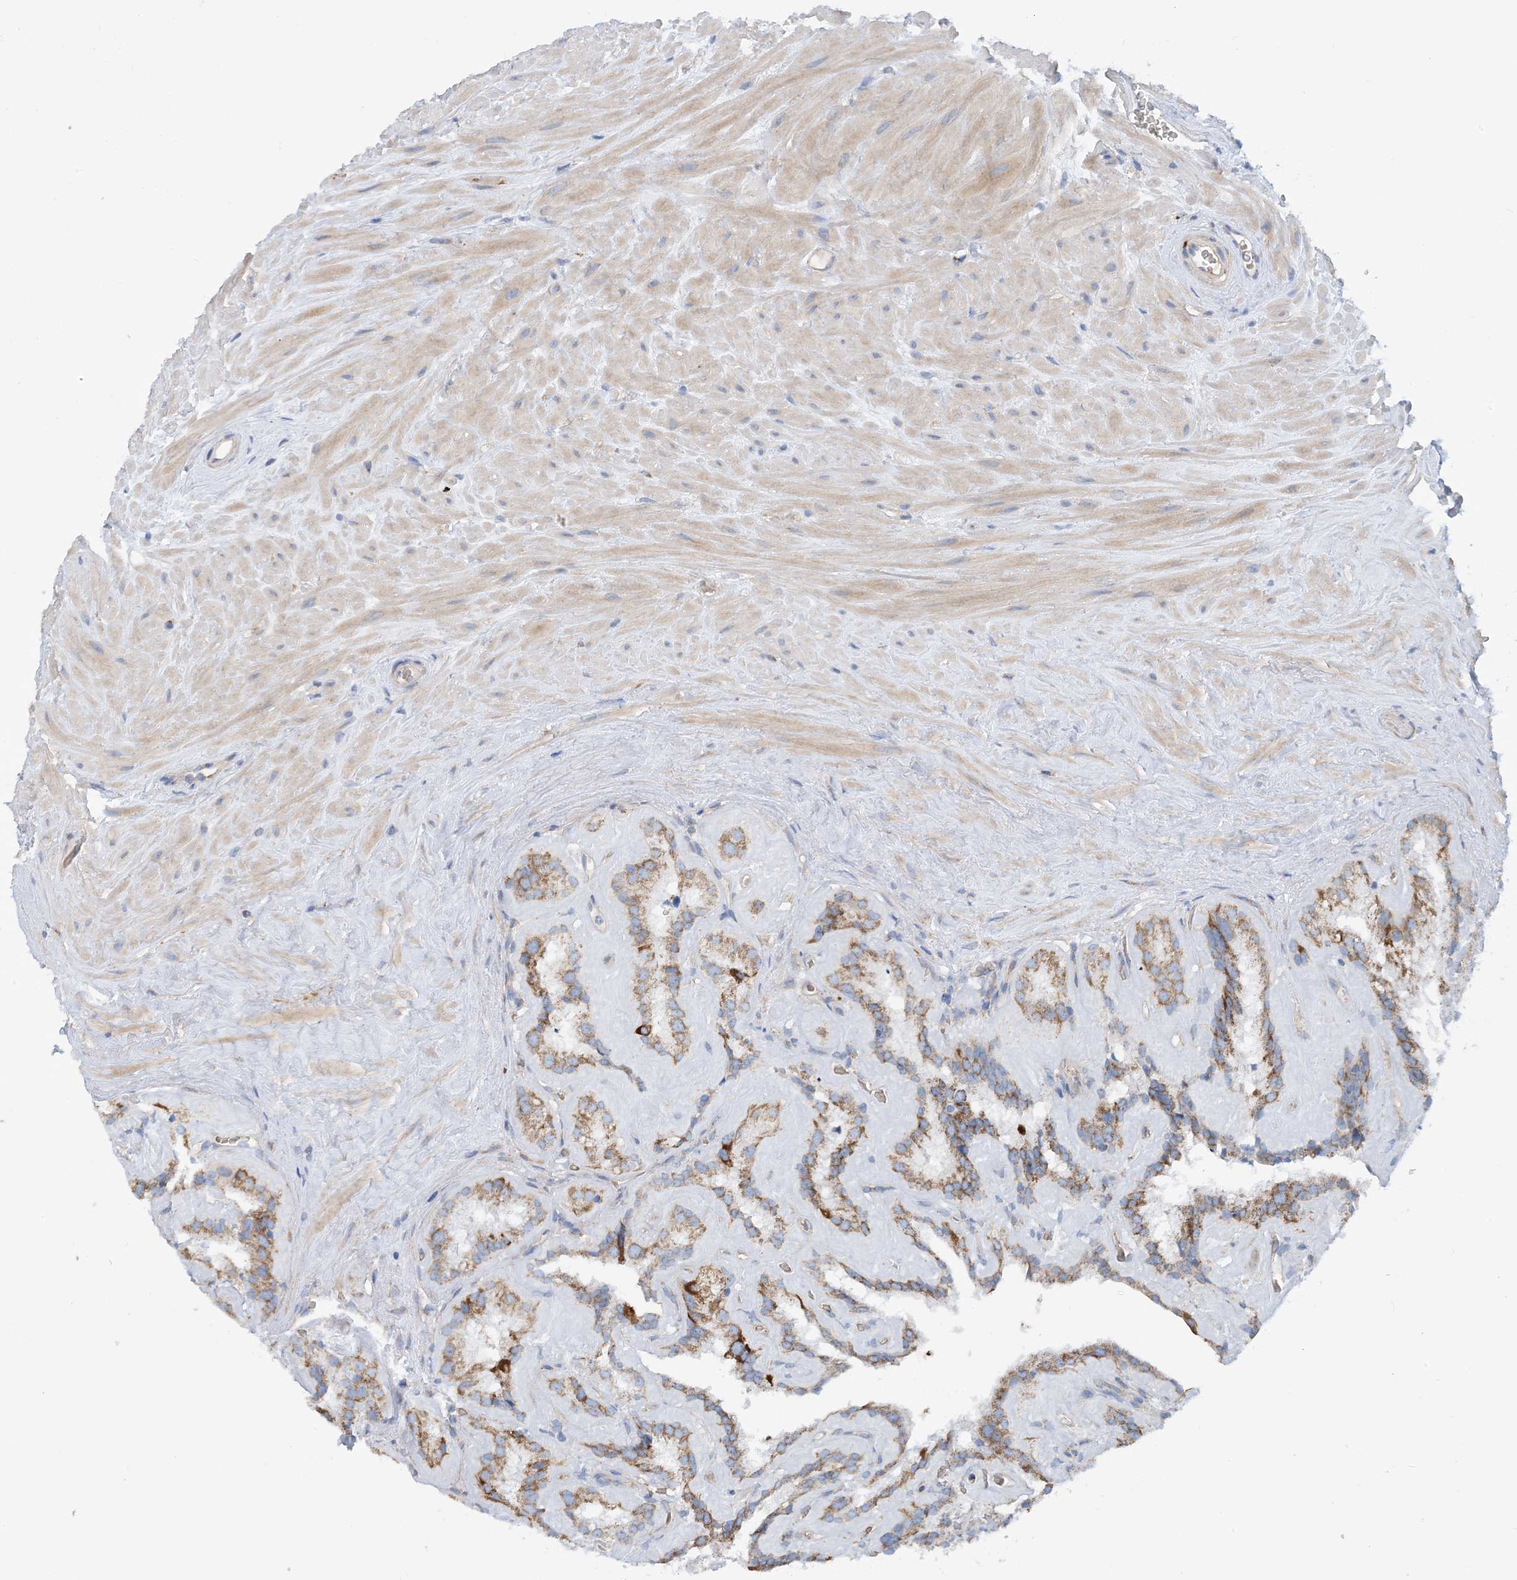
{"staining": {"intensity": "moderate", "quantity": ">75%", "location": "cytoplasmic/membranous"}, "tissue": "seminal vesicle", "cell_type": "Glandular cells", "image_type": "normal", "snomed": [{"axis": "morphology", "description": "Normal tissue, NOS"}, {"axis": "topography", "description": "Prostate"}, {"axis": "topography", "description": "Seminal veicle"}], "caption": "A brown stain shows moderate cytoplasmic/membranous staining of a protein in glandular cells of normal seminal vesicle. (DAB IHC with brightfield microscopy, high magnification).", "gene": "PHOSPHO2", "patient": {"sex": "male", "age": 59}}